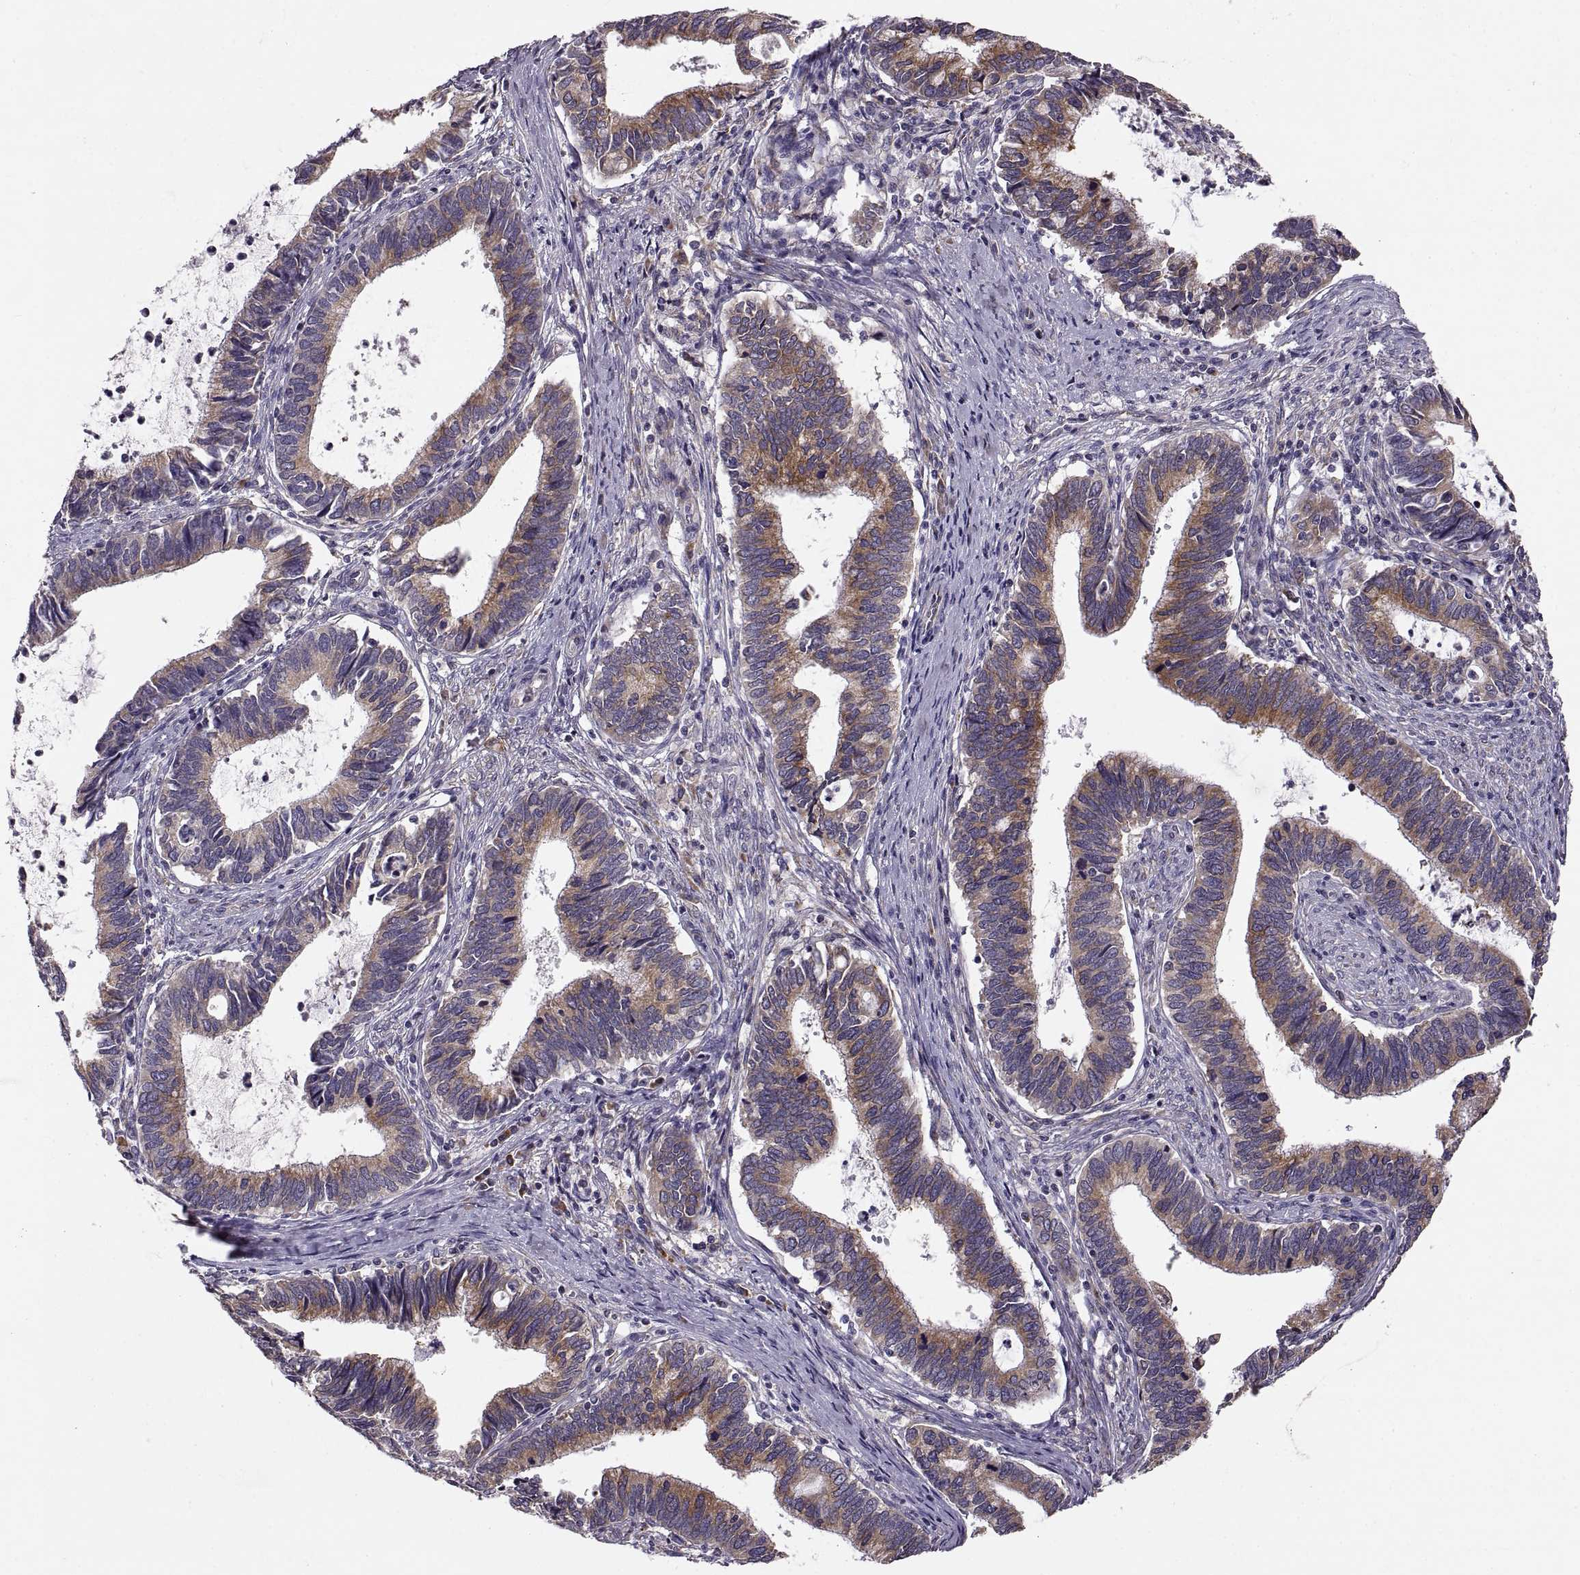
{"staining": {"intensity": "moderate", "quantity": ">75%", "location": "cytoplasmic/membranous"}, "tissue": "cervical cancer", "cell_type": "Tumor cells", "image_type": "cancer", "snomed": [{"axis": "morphology", "description": "Adenocarcinoma, NOS"}, {"axis": "topography", "description": "Cervix"}], "caption": "IHC photomicrograph of cervical cancer stained for a protein (brown), which displays medium levels of moderate cytoplasmic/membranous expression in about >75% of tumor cells.", "gene": "PLEKHB2", "patient": {"sex": "female", "age": 42}}